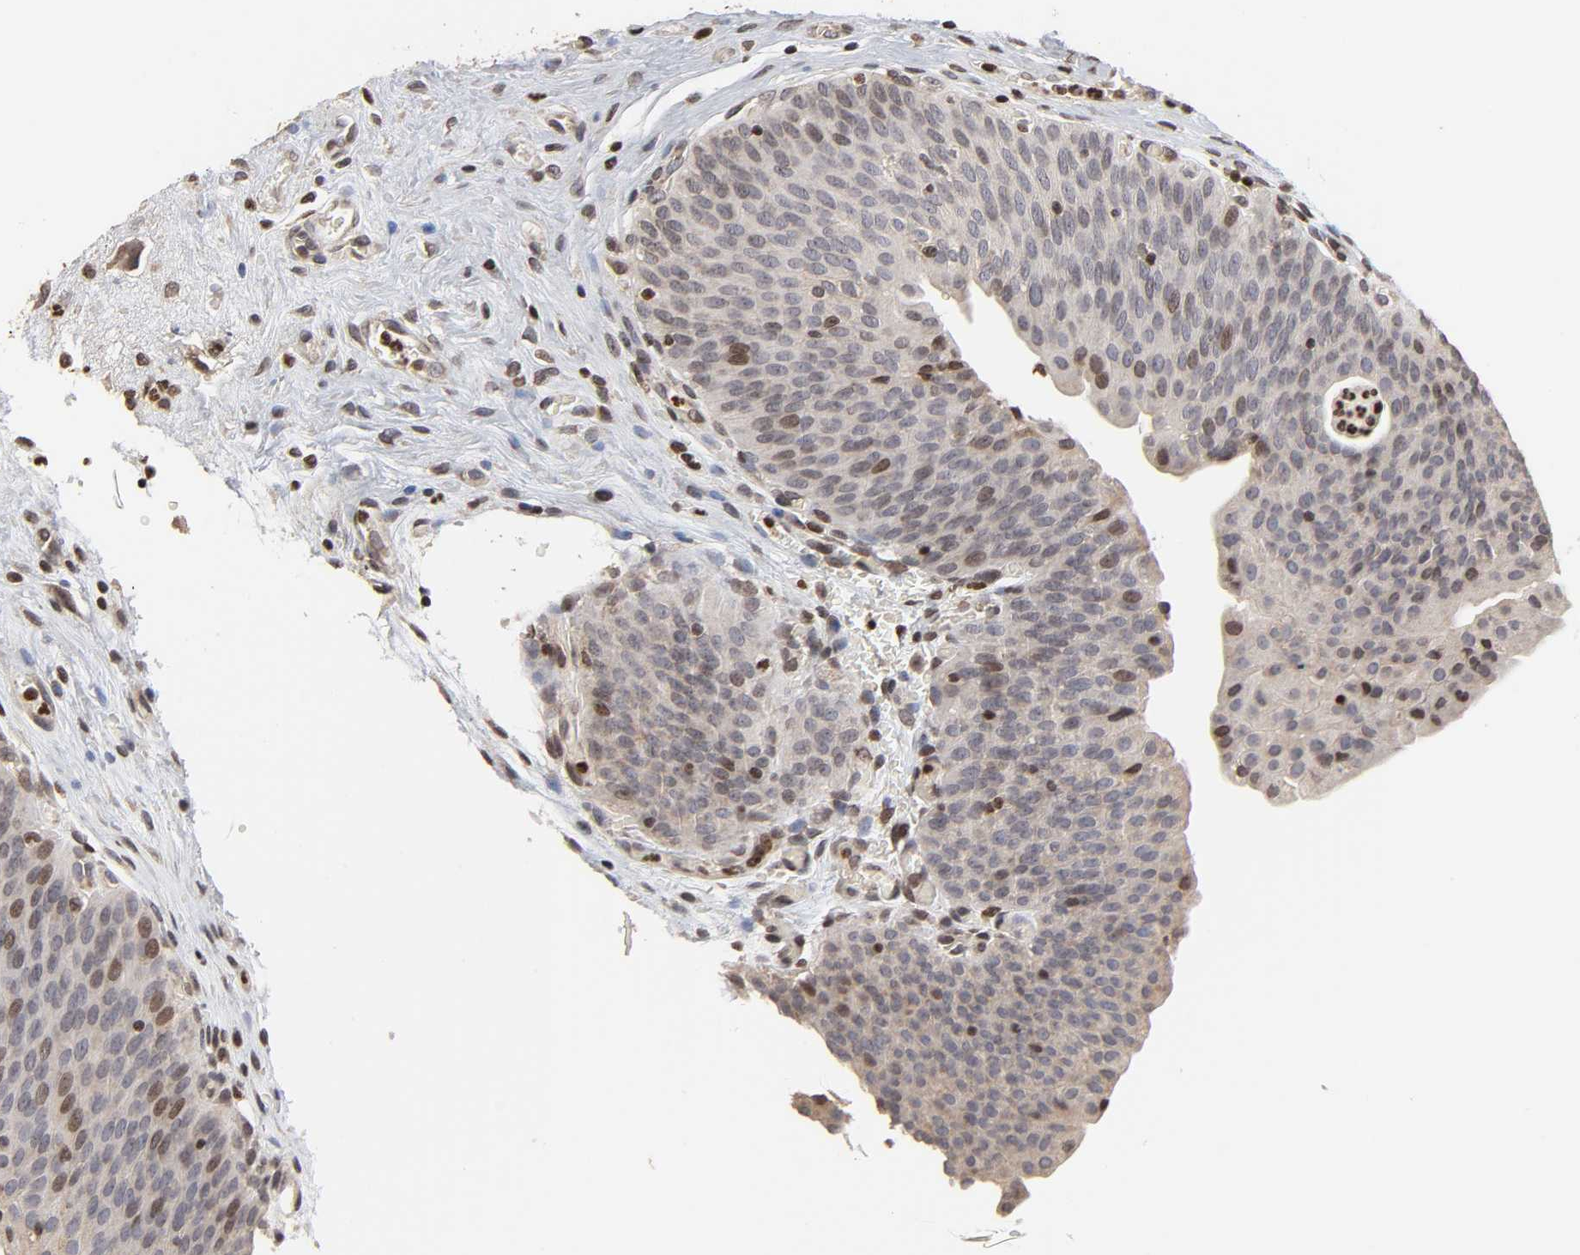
{"staining": {"intensity": "moderate", "quantity": "25%-75%", "location": "nuclear"}, "tissue": "urinary bladder", "cell_type": "Urothelial cells", "image_type": "normal", "snomed": [{"axis": "morphology", "description": "Normal tissue, NOS"}, {"axis": "morphology", "description": "Dysplasia, NOS"}, {"axis": "topography", "description": "Urinary bladder"}], "caption": "Immunohistochemistry (IHC) staining of benign urinary bladder, which reveals medium levels of moderate nuclear staining in about 25%-75% of urothelial cells indicating moderate nuclear protein positivity. The staining was performed using DAB (3,3'-diaminobenzidine) (brown) for protein detection and nuclei were counterstained in hematoxylin (blue).", "gene": "ZNF473", "patient": {"sex": "male", "age": 35}}